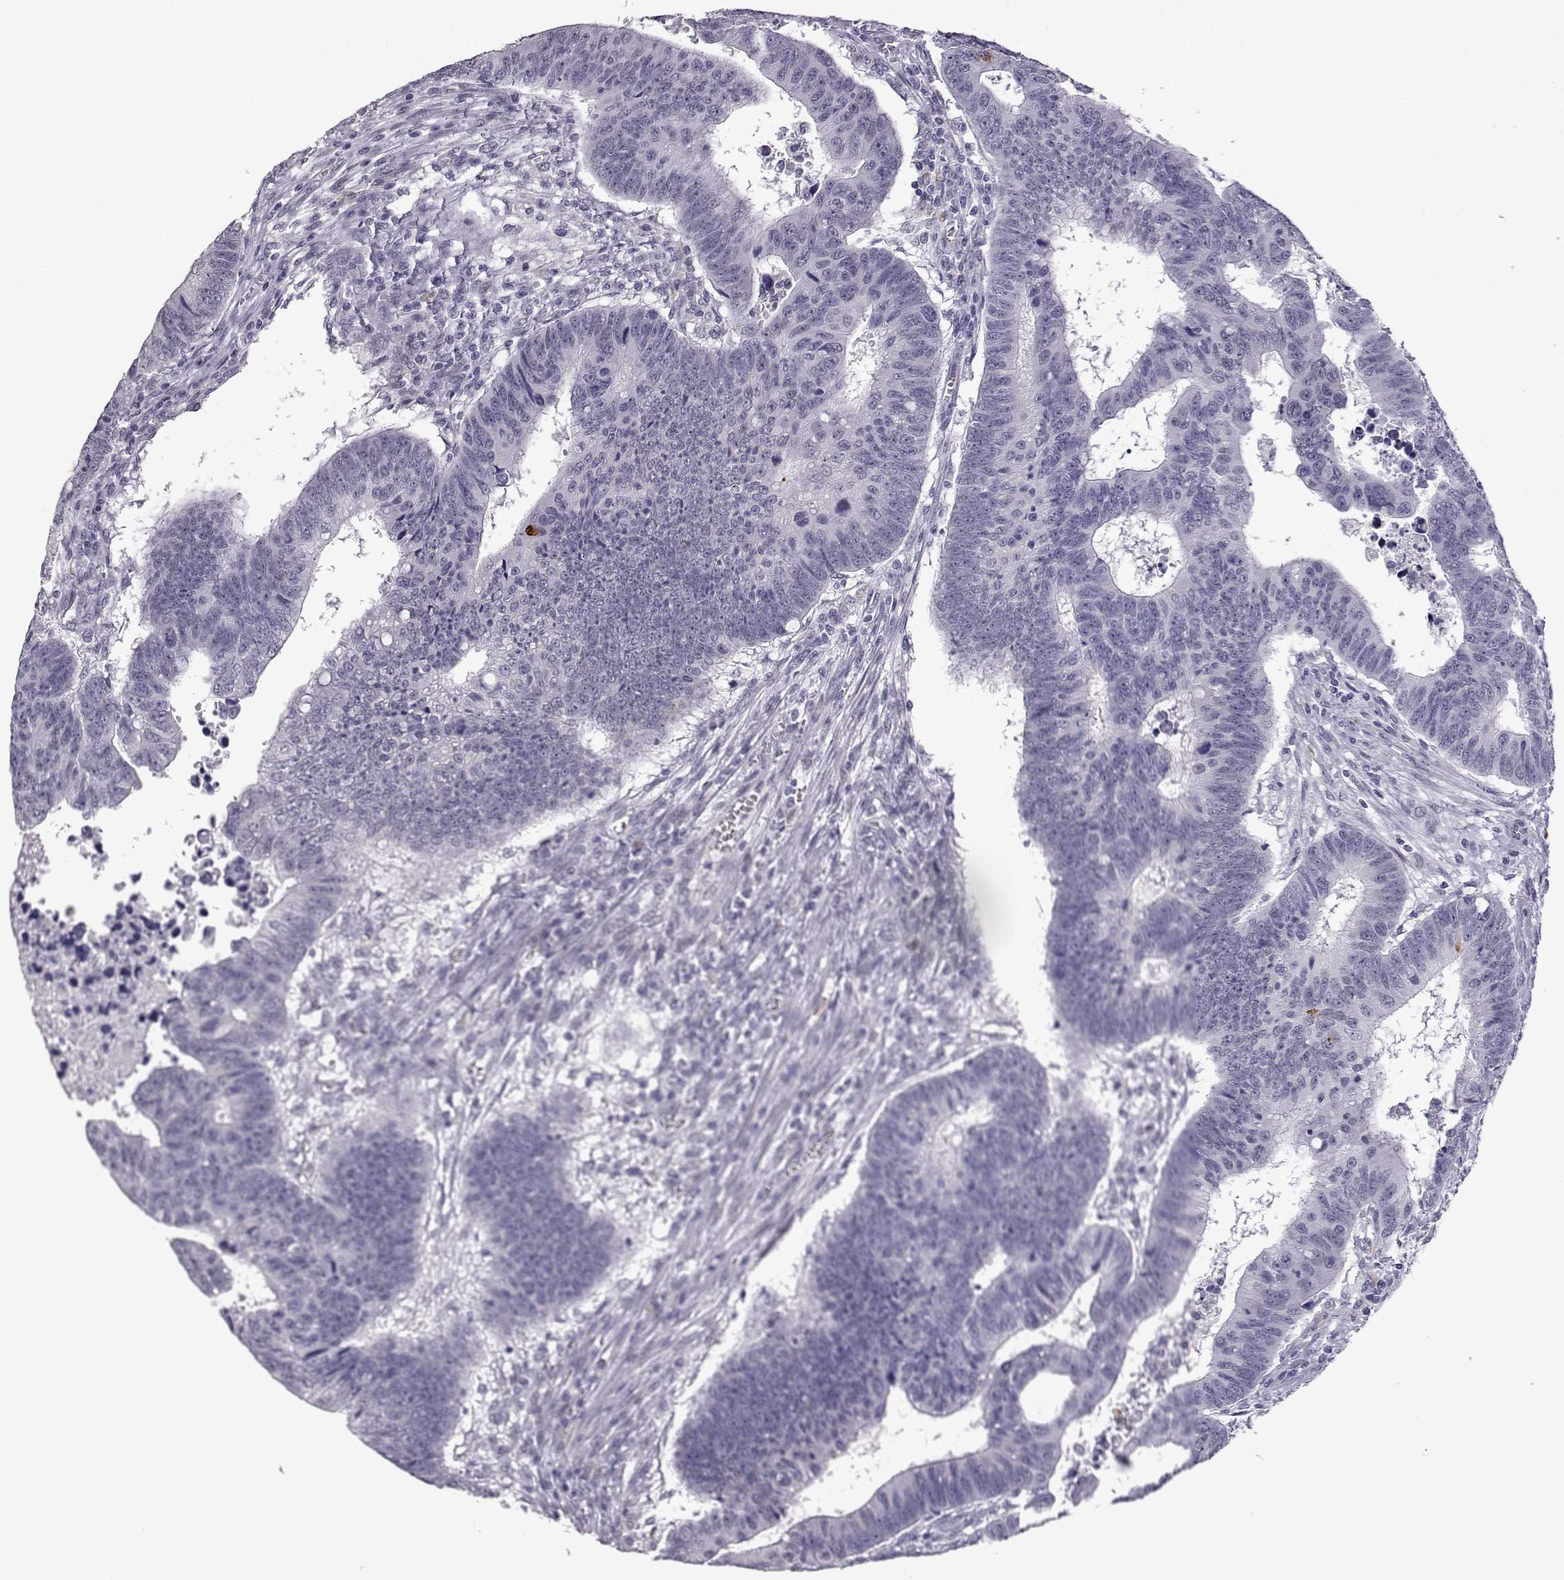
{"staining": {"intensity": "negative", "quantity": "none", "location": "none"}, "tissue": "colorectal cancer", "cell_type": "Tumor cells", "image_type": "cancer", "snomed": [{"axis": "morphology", "description": "Adenocarcinoma, NOS"}, {"axis": "topography", "description": "Rectum"}], "caption": "DAB immunohistochemical staining of adenocarcinoma (colorectal) displays no significant staining in tumor cells.", "gene": "VGF", "patient": {"sex": "female", "age": 85}}